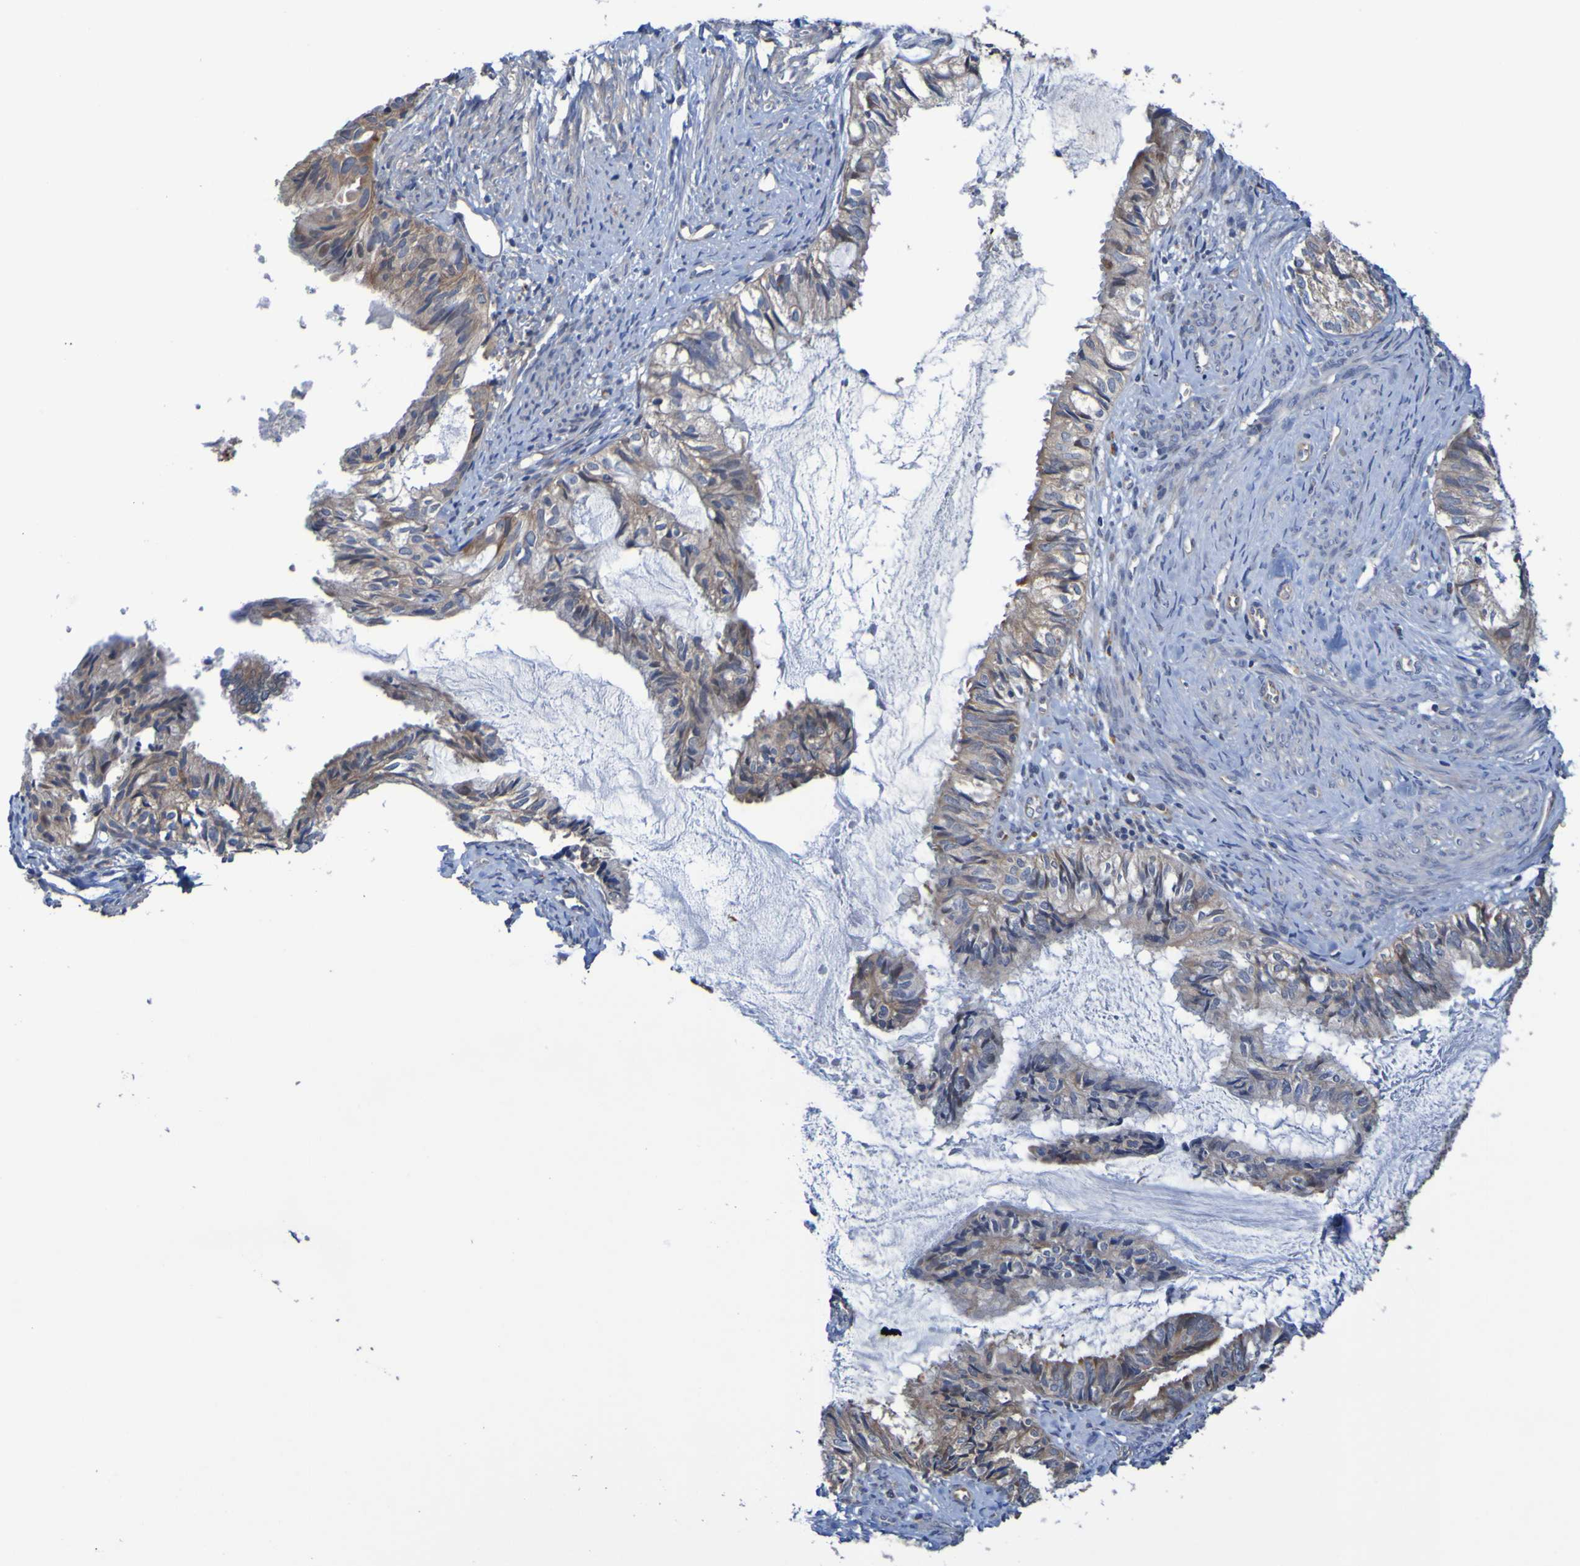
{"staining": {"intensity": "weak", "quantity": ">75%", "location": "cytoplasmic/membranous"}, "tissue": "cervical cancer", "cell_type": "Tumor cells", "image_type": "cancer", "snomed": [{"axis": "morphology", "description": "Normal tissue, NOS"}, {"axis": "morphology", "description": "Adenocarcinoma, NOS"}, {"axis": "topography", "description": "Cervix"}, {"axis": "topography", "description": "Endometrium"}], "caption": "About >75% of tumor cells in cervical cancer exhibit weak cytoplasmic/membranous protein staining as visualized by brown immunohistochemical staining.", "gene": "SDK1", "patient": {"sex": "female", "age": 86}}